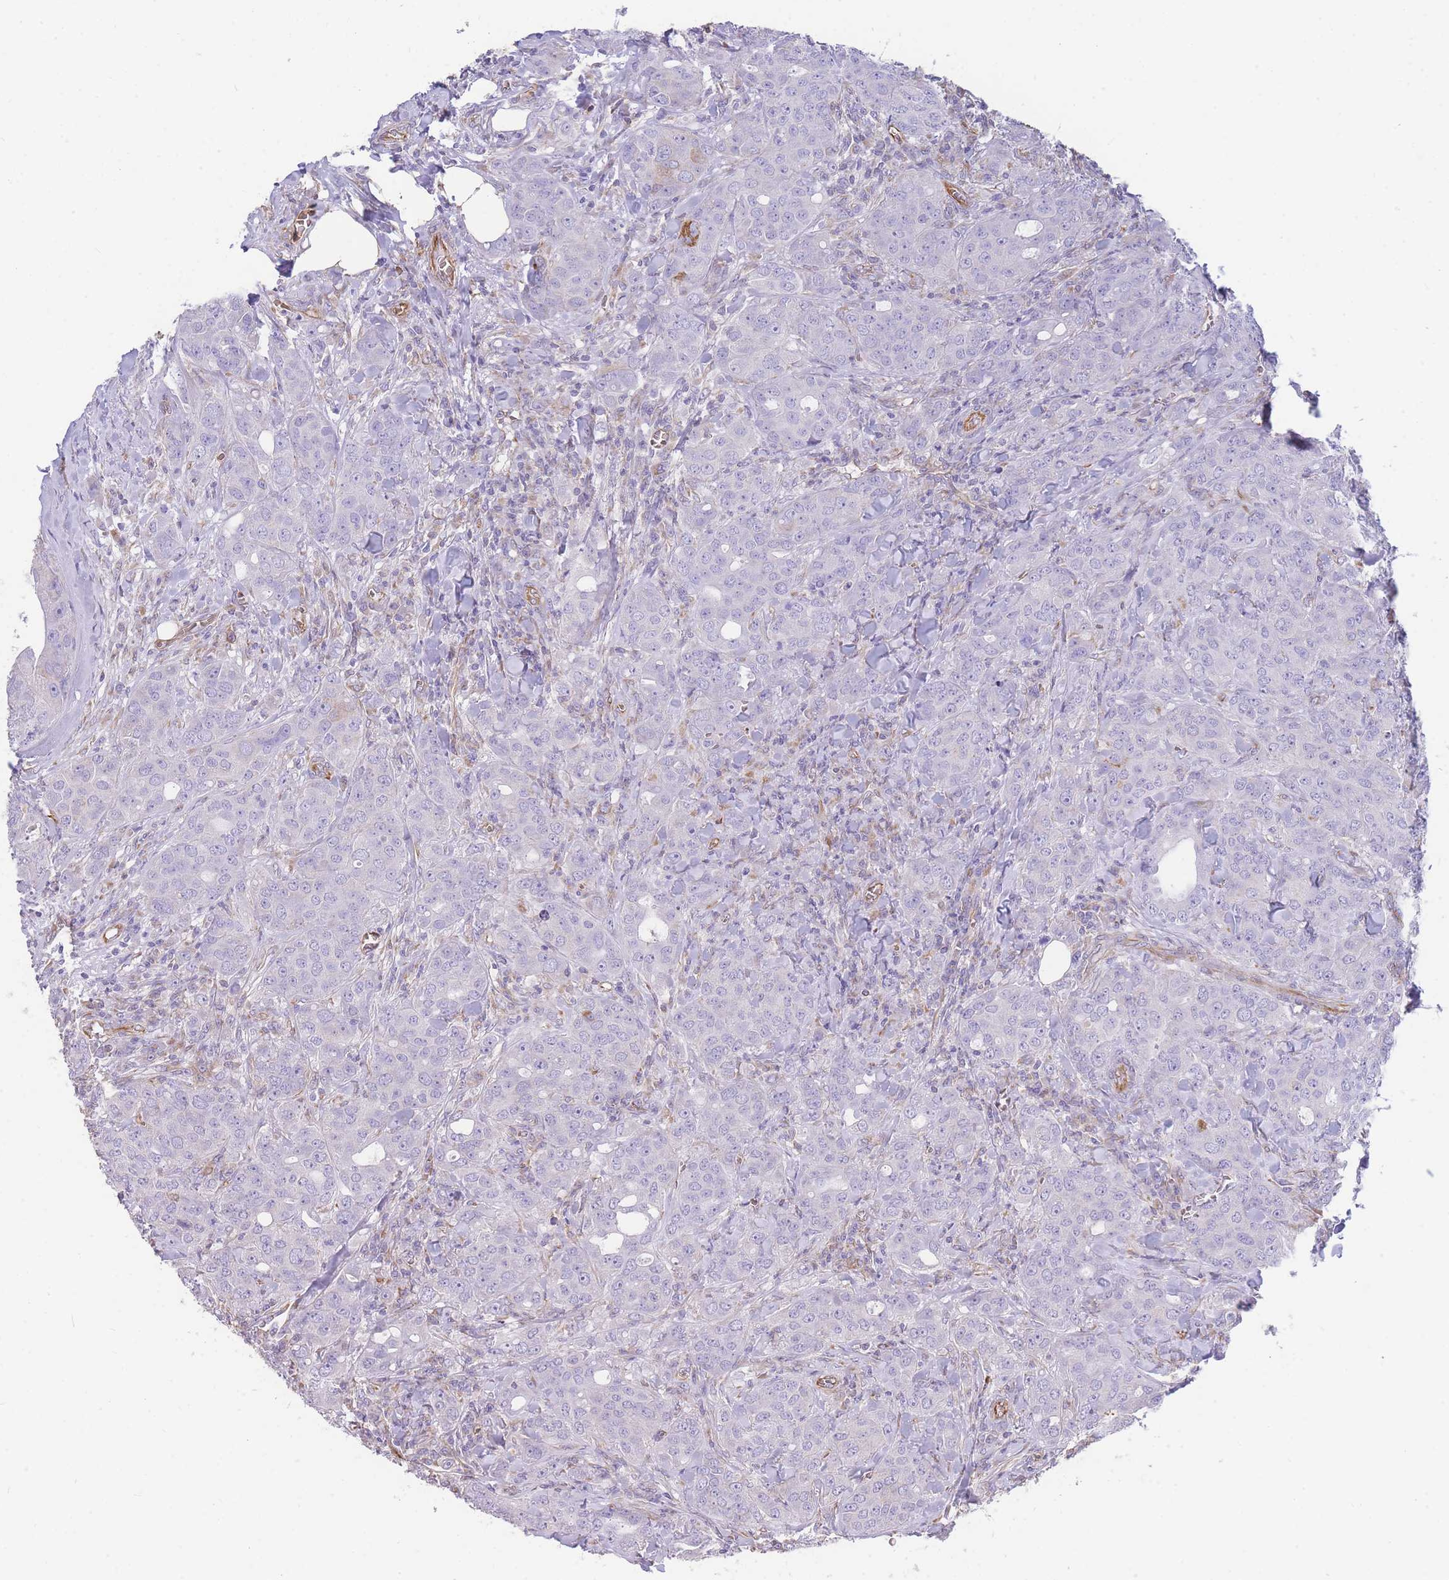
{"staining": {"intensity": "negative", "quantity": "none", "location": "none"}, "tissue": "breast cancer", "cell_type": "Tumor cells", "image_type": "cancer", "snomed": [{"axis": "morphology", "description": "Duct carcinoma"}, {"axis": "topography", "description": "Breast"}], "caption": "Tumor cells show no significant protein positivity in breast cancer.", "gene": "ANKRD53", "patient": {"sex": "female", "age": 43}}